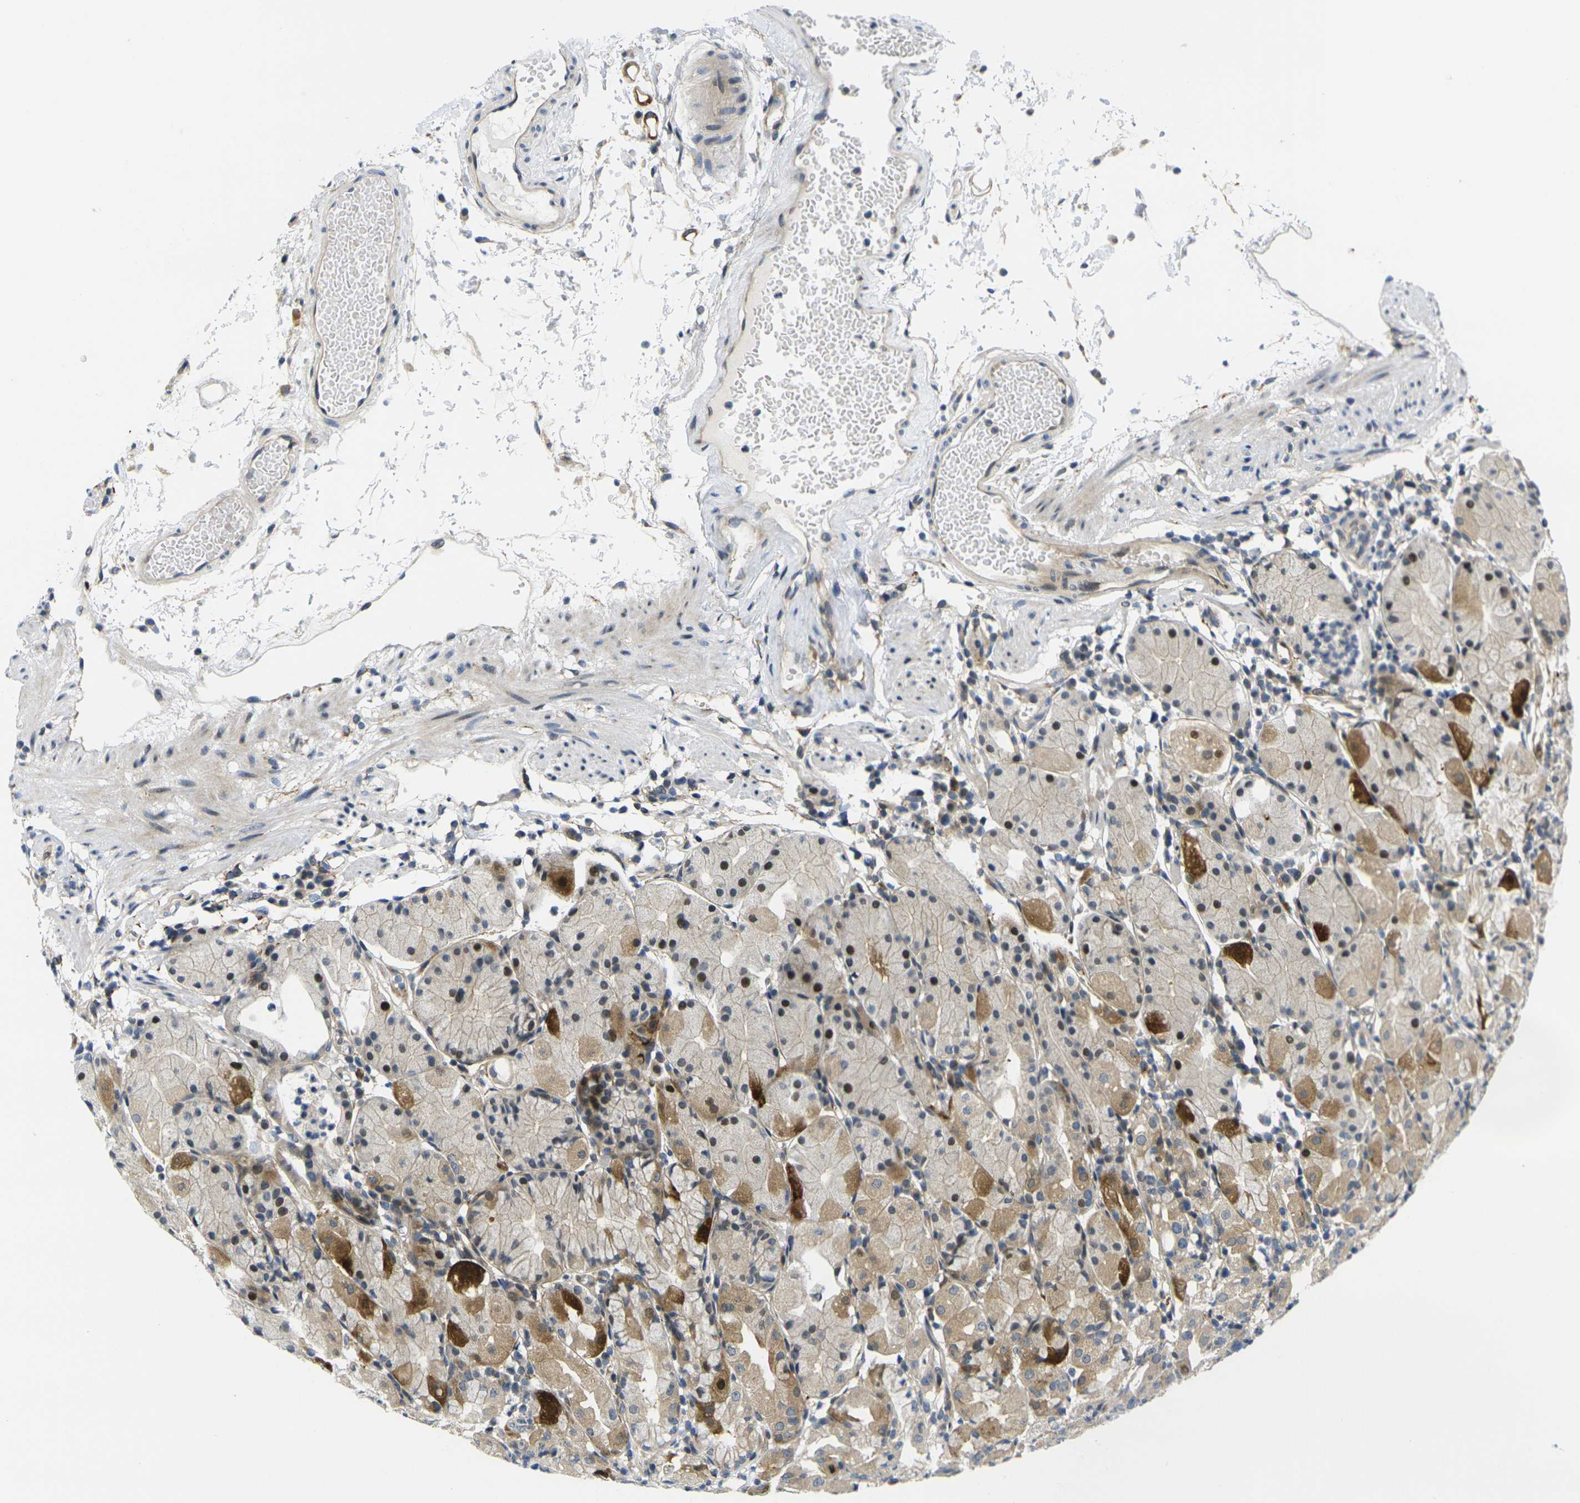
{"staining": {"intensity": "moderate", "quantity": ">75%", "location": "cytoplasmic/membranous,nuclear"}, "tissue": "stomach", "cell_type": "Glandular cells", "image_type": "normal", "snomed": [{"axis": "morphology", "description": "Normal tissue, NOS"}, {"axis": "topography", "description": "Stomach"}, {"axis": "topography", "description": "Stomach, lower"}], "caption": "Human stomach stained for a protein (brown) demonstrates moderate cytoplasmic/membranous,nuclear positive expression in about >75% of glandular cells.", "gene": "ROBO2", "patient": {"sex": "female", "age": 75}}